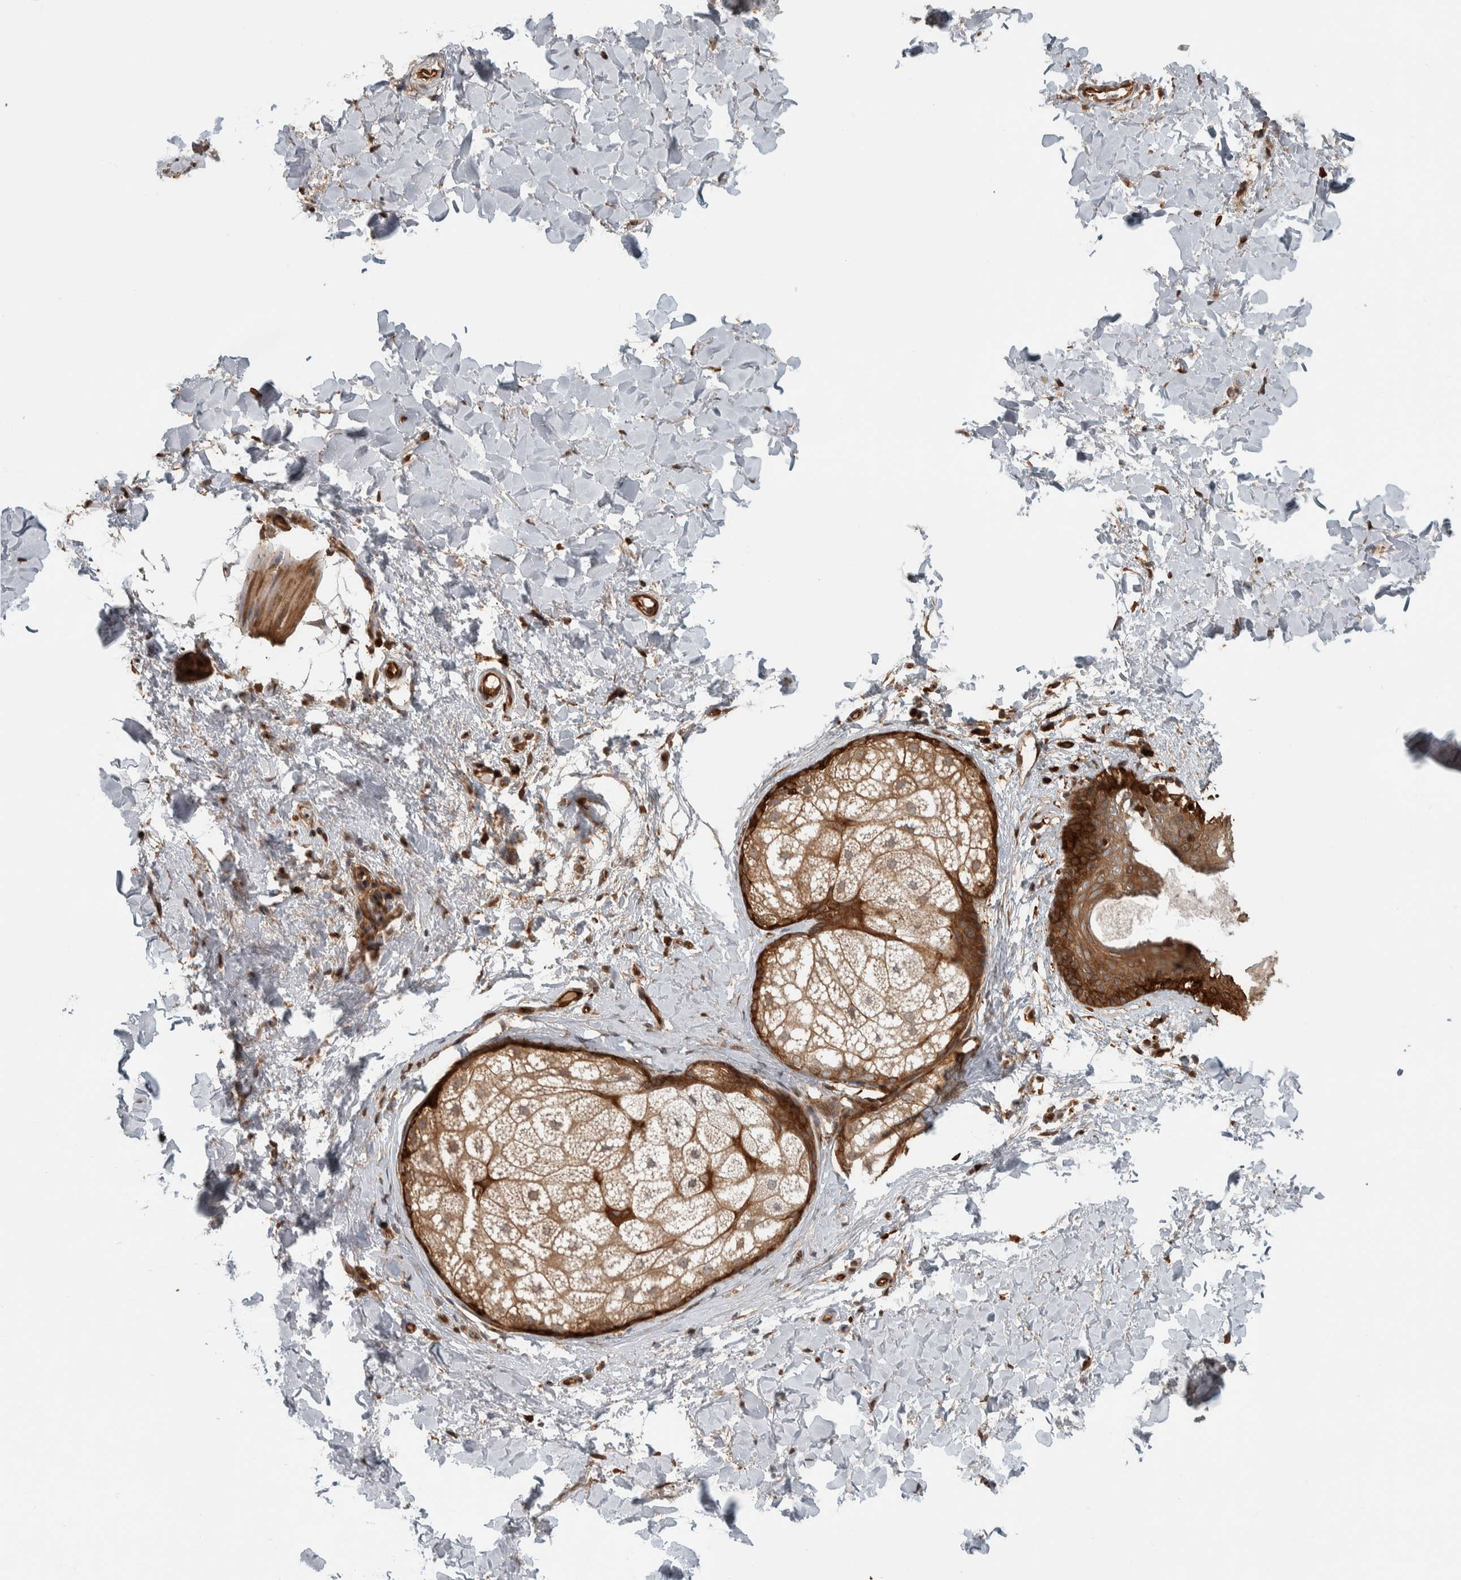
{"staining": {"intensity": "strong", "quantity": ">75%", "location": "cytoplasmic/membranous"}, "tissue": "skin", "cell_type": "Fibroblasts", "image_type": "normal", "snomed": [{"axis": "morphology", "description": "Normal tissue, NOS"}, {"axis": "topography", "description": "Skin"}], "caption": "Fibroblasts demonstrate high levels of strong cytoplasmic/membranous staining in about >75% of cells in benign skin.", "gene": "CNTROB", "patient": {"sex": "female", "age": 46}}